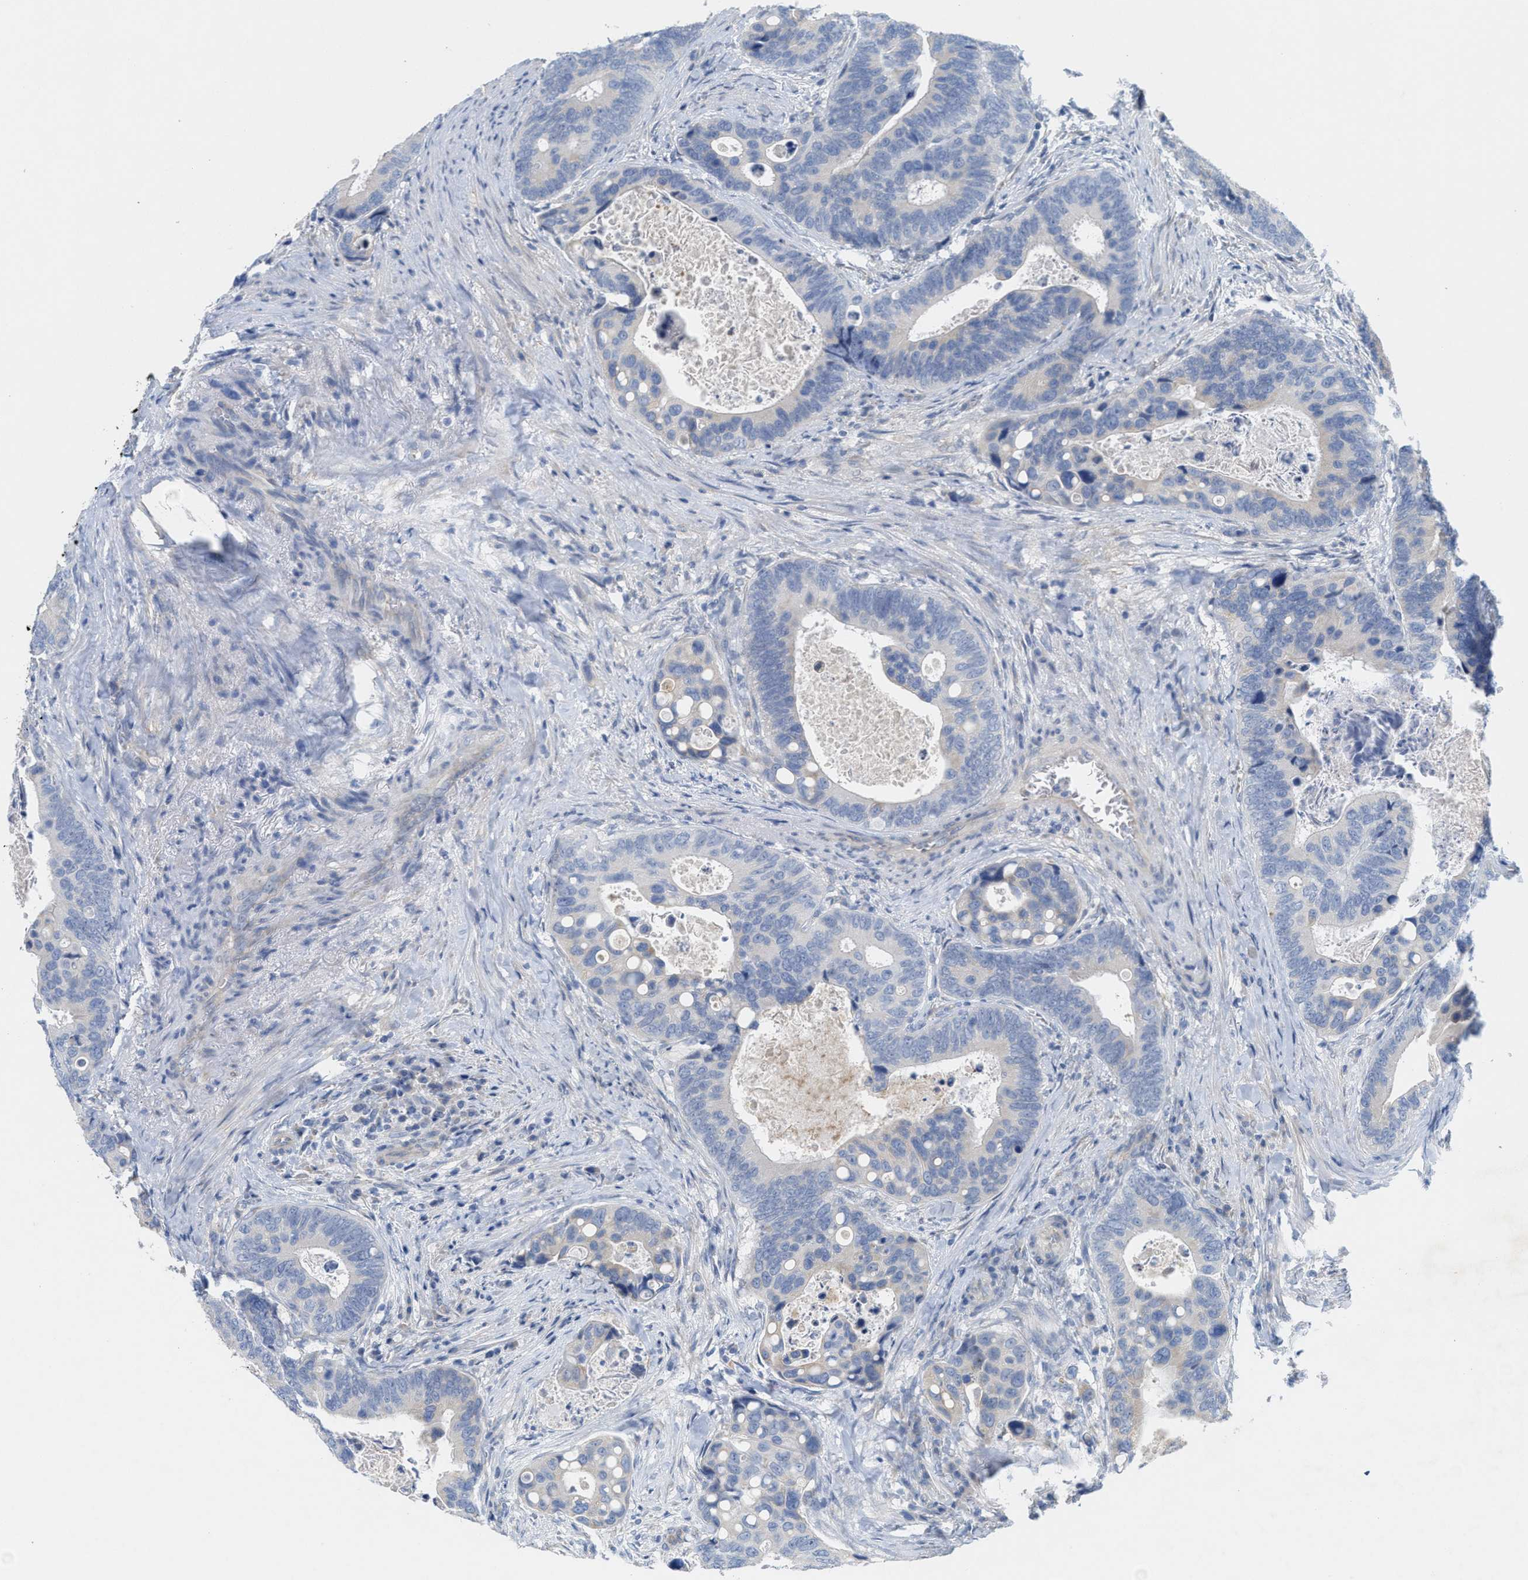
{"staining": {"intensity": "negative", "quantity": "none", "location": "none"}, "tissue": "colorectal cancer", "cell_type": "Tumor cells", "image_type": "cancer", "snomed": [{"axis": "morphology", "description": "Inflammation, NOS"}, {"axis": "morphology", "description": "Adenocarcinoma, NOS"}, {"axis": "topography", "description": "Colon"}], "caption": "A high-resolution histopathology image shows immunohistochemistry (IHC) staining of colorectal cancer (adenocarcinoma), which shows no significant positivity in tumor cells.", "gene": "CPA2", "patient": {"sex": "male", "age": 72}}